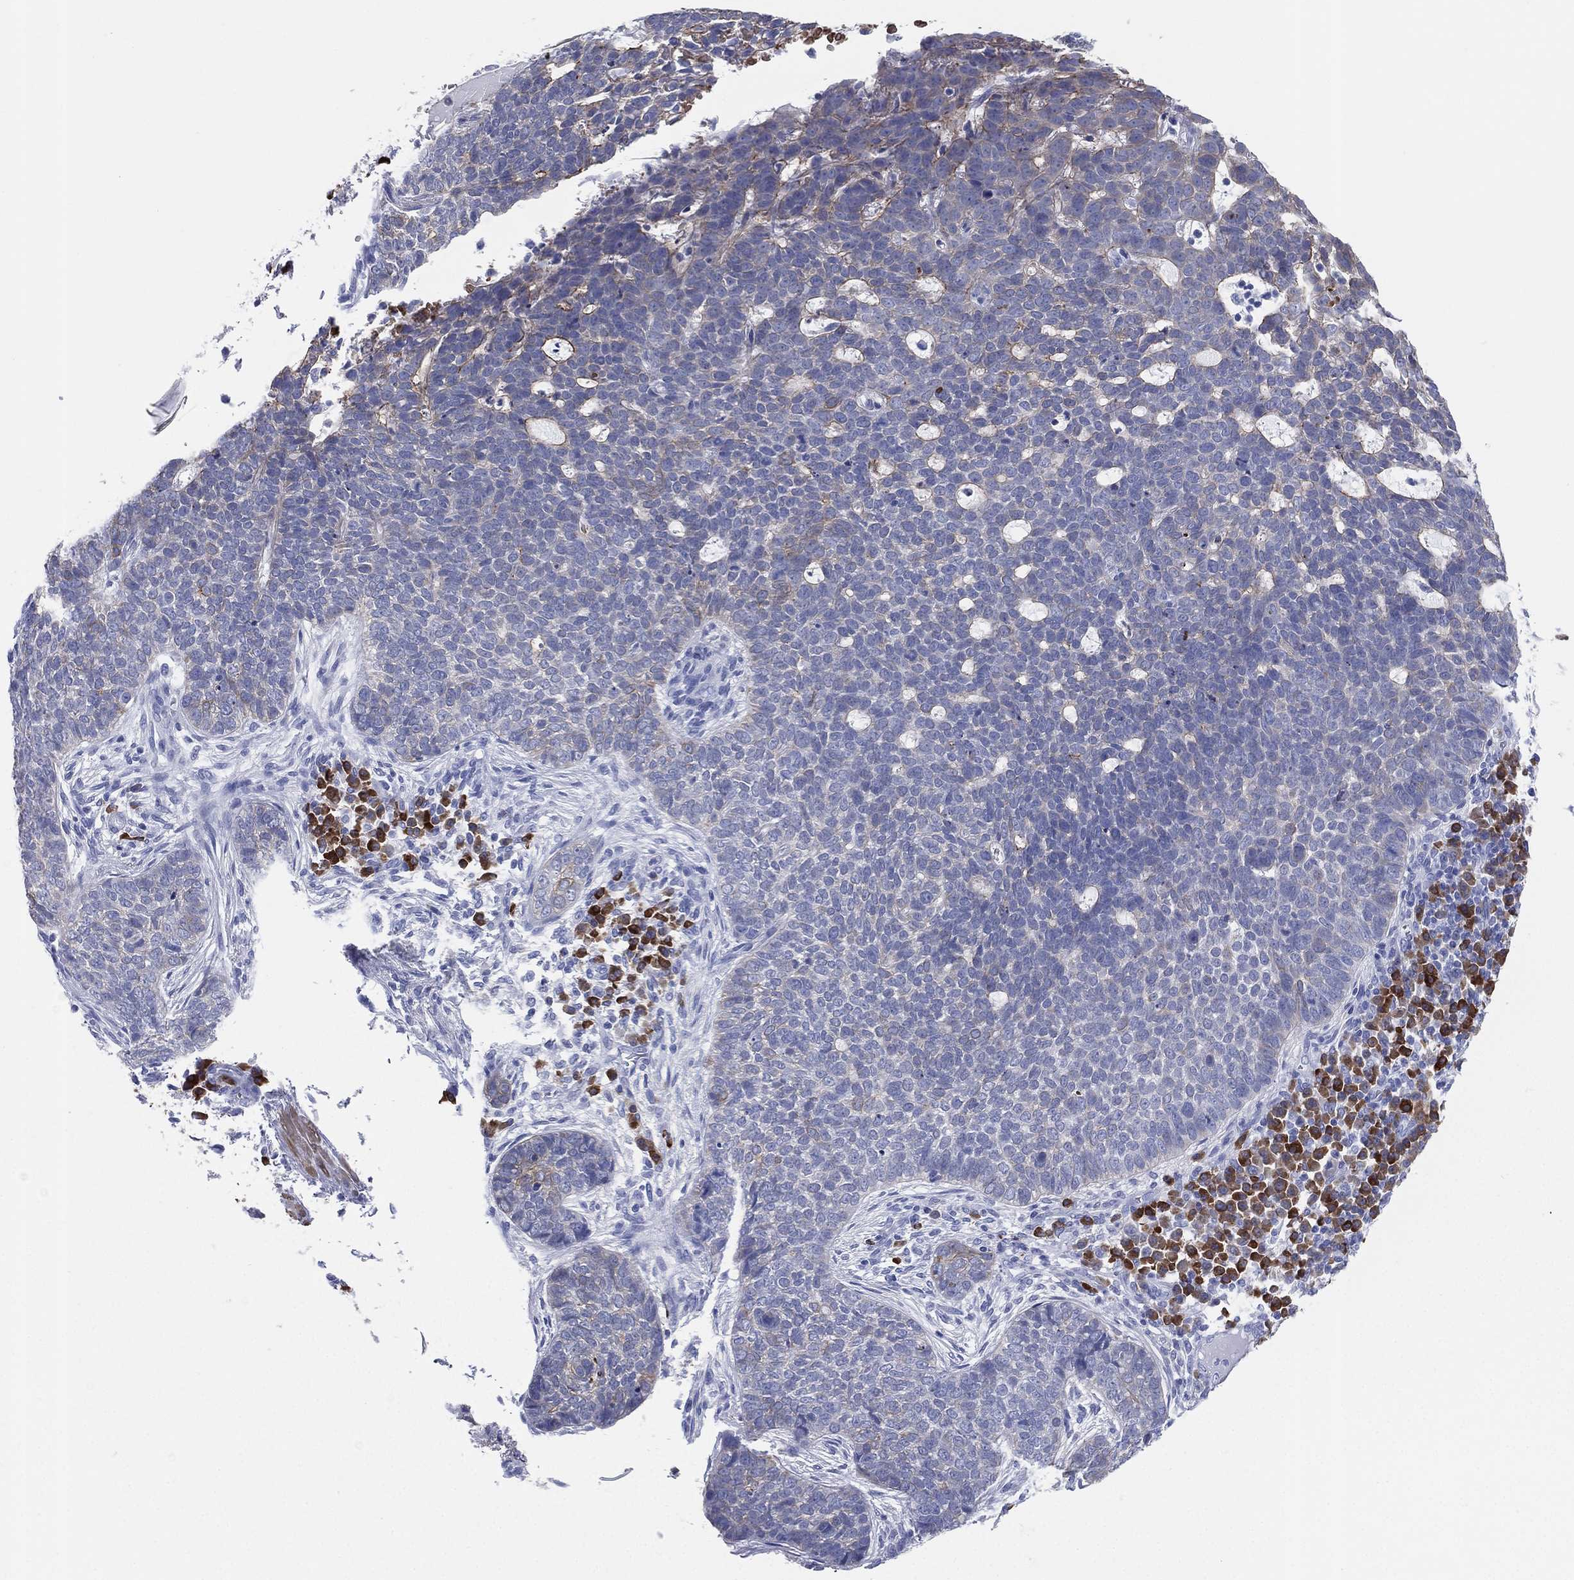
{"staining": {"intensity": "weak", "quantity": "<25%", "location": "cytoplasmic/membranous"}, "tissue": "skin cancer", "cell_type": "Tumor cells", "image_type": "cancer", "snomed": [{"axis": "morphology", "description": "Basal cell carcinoma"}, {"axis": "topography", "description": "Skin"}], "caption": "The histopathology image displays no staining of tumor cells in skin cancer (basal cell carcinoma).", "gene": "CD79A", "patient": {"sex": "female", "age": 69}}